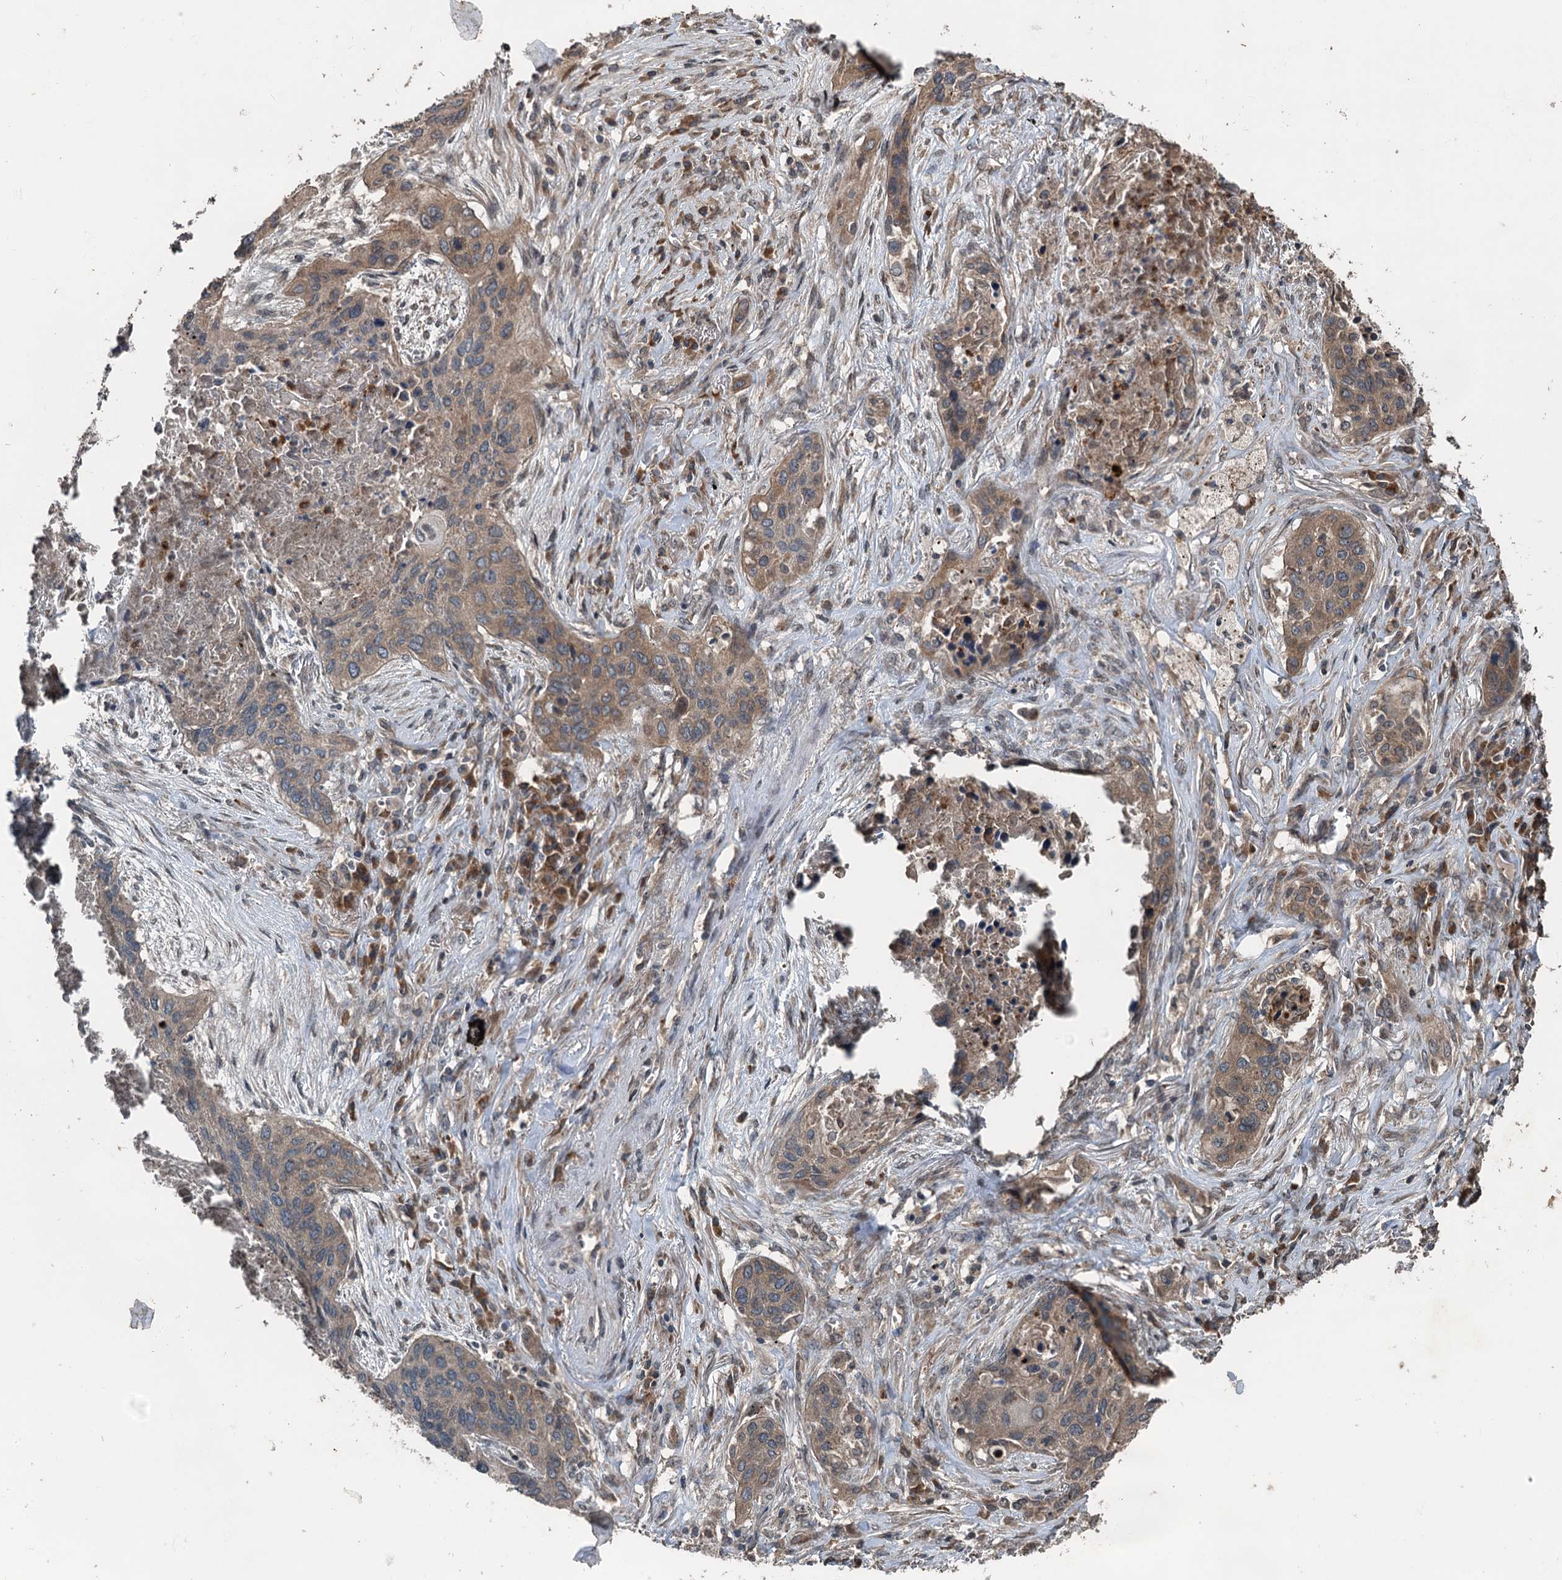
{"staining": {"intensity": "moderate", "quantity": "25%-75%", "location": "cytoplasmic/membranous"}, "tissue": "lung cancer", "cell_type": "Tumor cells", "image_type": "cancer", "snomed": [{"axis": "morphology", "description": "Squamous cell carcinoma, NOS"}, {"axis": "topography", "description": "Lung"}], "caption": "Immunohistochemistry of lung cancer (squamous cell carcinoma) demonstrates medium levels of moderate cytoplasmic/membranous positivity in about 25%-75% of tumor cells. (brown staining indicates protein expression, while blue staining denotes nuclei).", "gene": "N4BP2L2", "patient": {"sex": "female", "age": 63}}